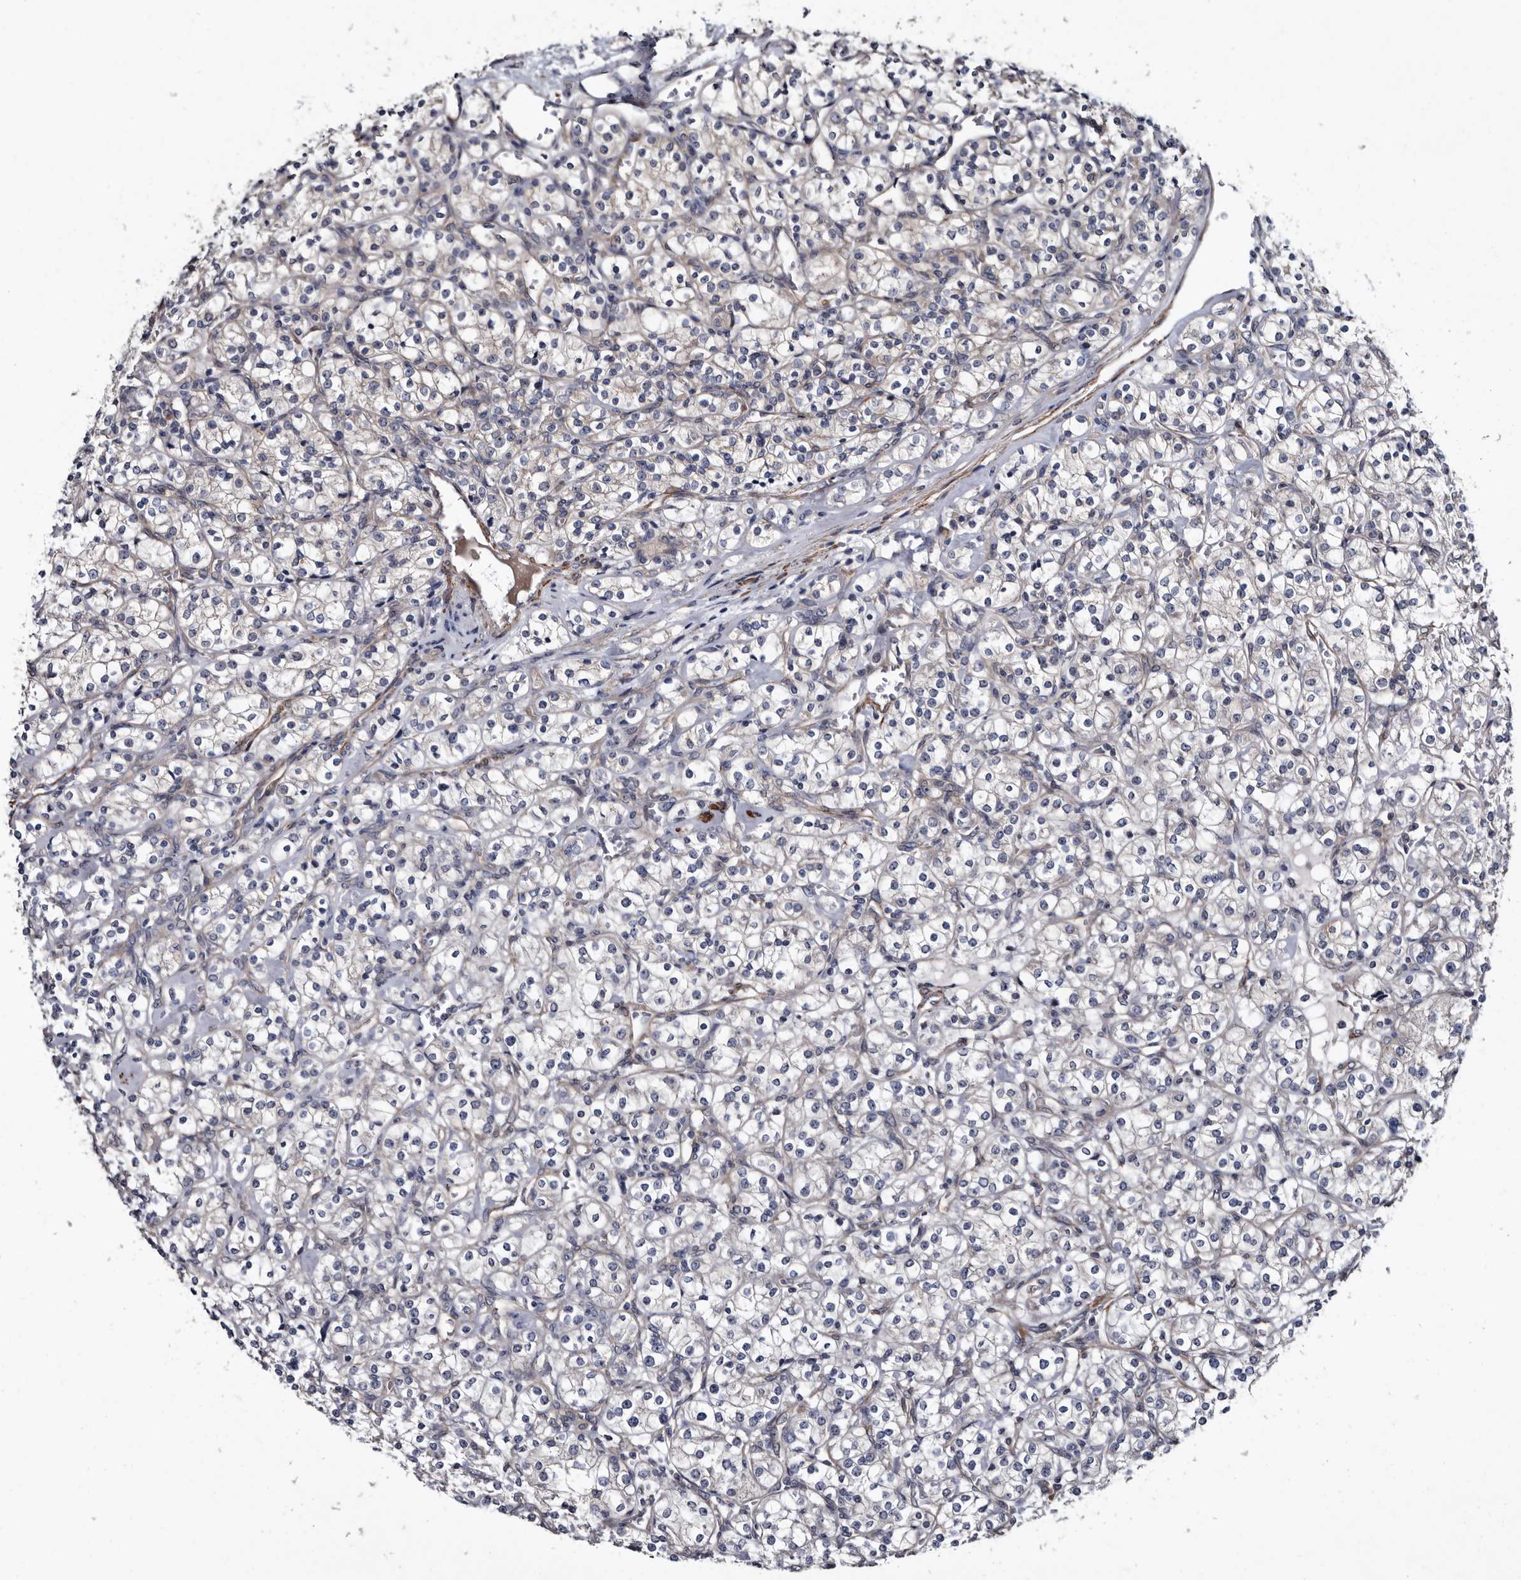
{"staining": {"intensity": "negative", "quantity": "none", "location": "none"}, "tissue": "renal cancer", "cell_type": "Tumor cells", "image_type": "cancer", "snomed": [{"axis": "morphology", "description": "Adenocarcinoma, NOS"}, {"axis": "topography", "description": "Kidney"}], "caption": "This is a micrograph of immunohistochemistry staining of renal cancer (adenocarcinoma), which shows no staining in tumor cells.", "gene": "IARS1", "patient": {"sex": "male", "age": 77}}